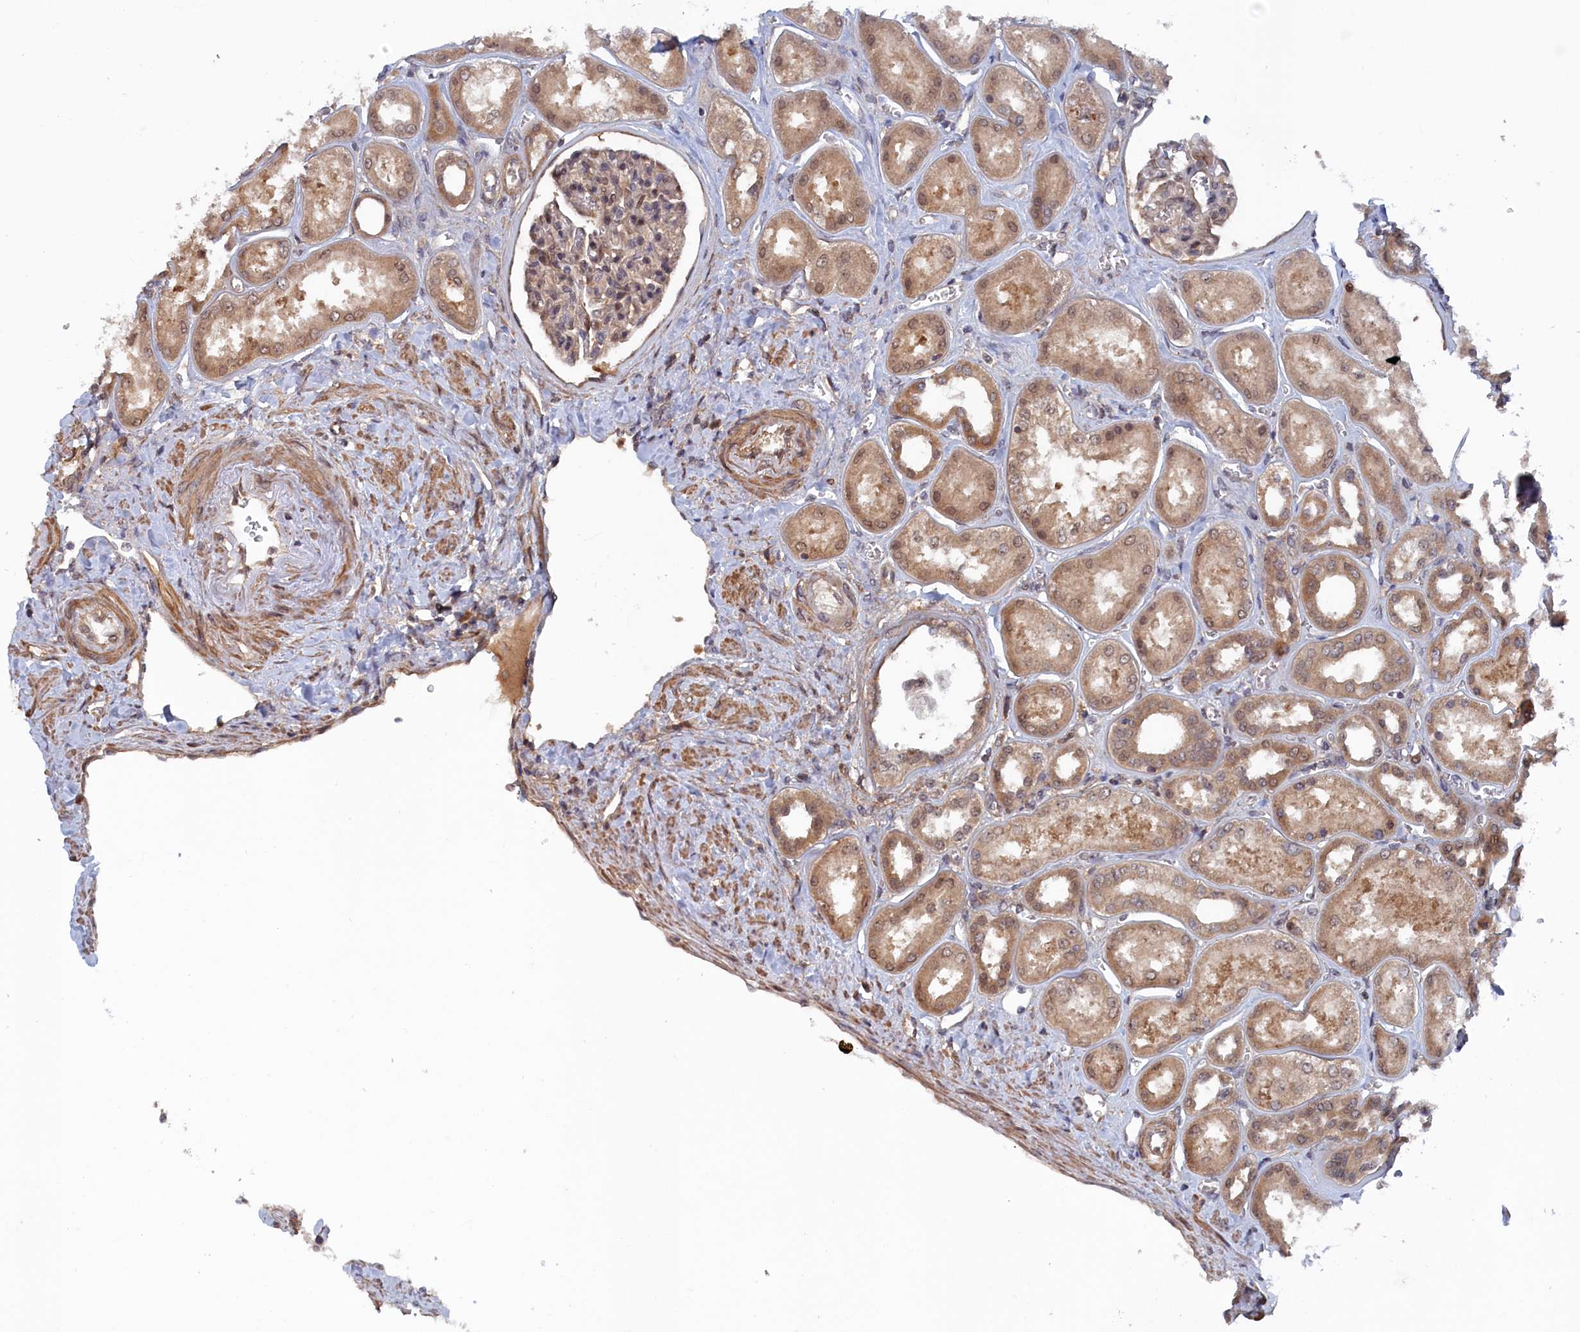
{"staining": {"intensity": "moderate", "quantity": "25%-75%", "location": "cytoplasmic/membranous,nuclear"}, "tissue": "kidney", "cell_type": "Cells in glomeruli", "image_type": "normal", "snomed": [{"axis": "morphology", "description": "Normal tissue, NOS"}, {"axis": "morphology", "description": "Adenocarcinoma, NOS"}, {"axis": "topography", "description": "Kidney"}], "caption": "An image of human kidney stained for a protein exhibits moderate cytoplasmic/membranous,nuclear brown staining in cells in glomeruli. The staining was performed using DAB (3,3'-diaminobenzidine) to visualize the protein expression in brown, while the nuclei were stained in blue with hematoxylin (Magnification: 20x).", "gene": "ELOVL6", "patient": {"sex": "female", "age": 68}}